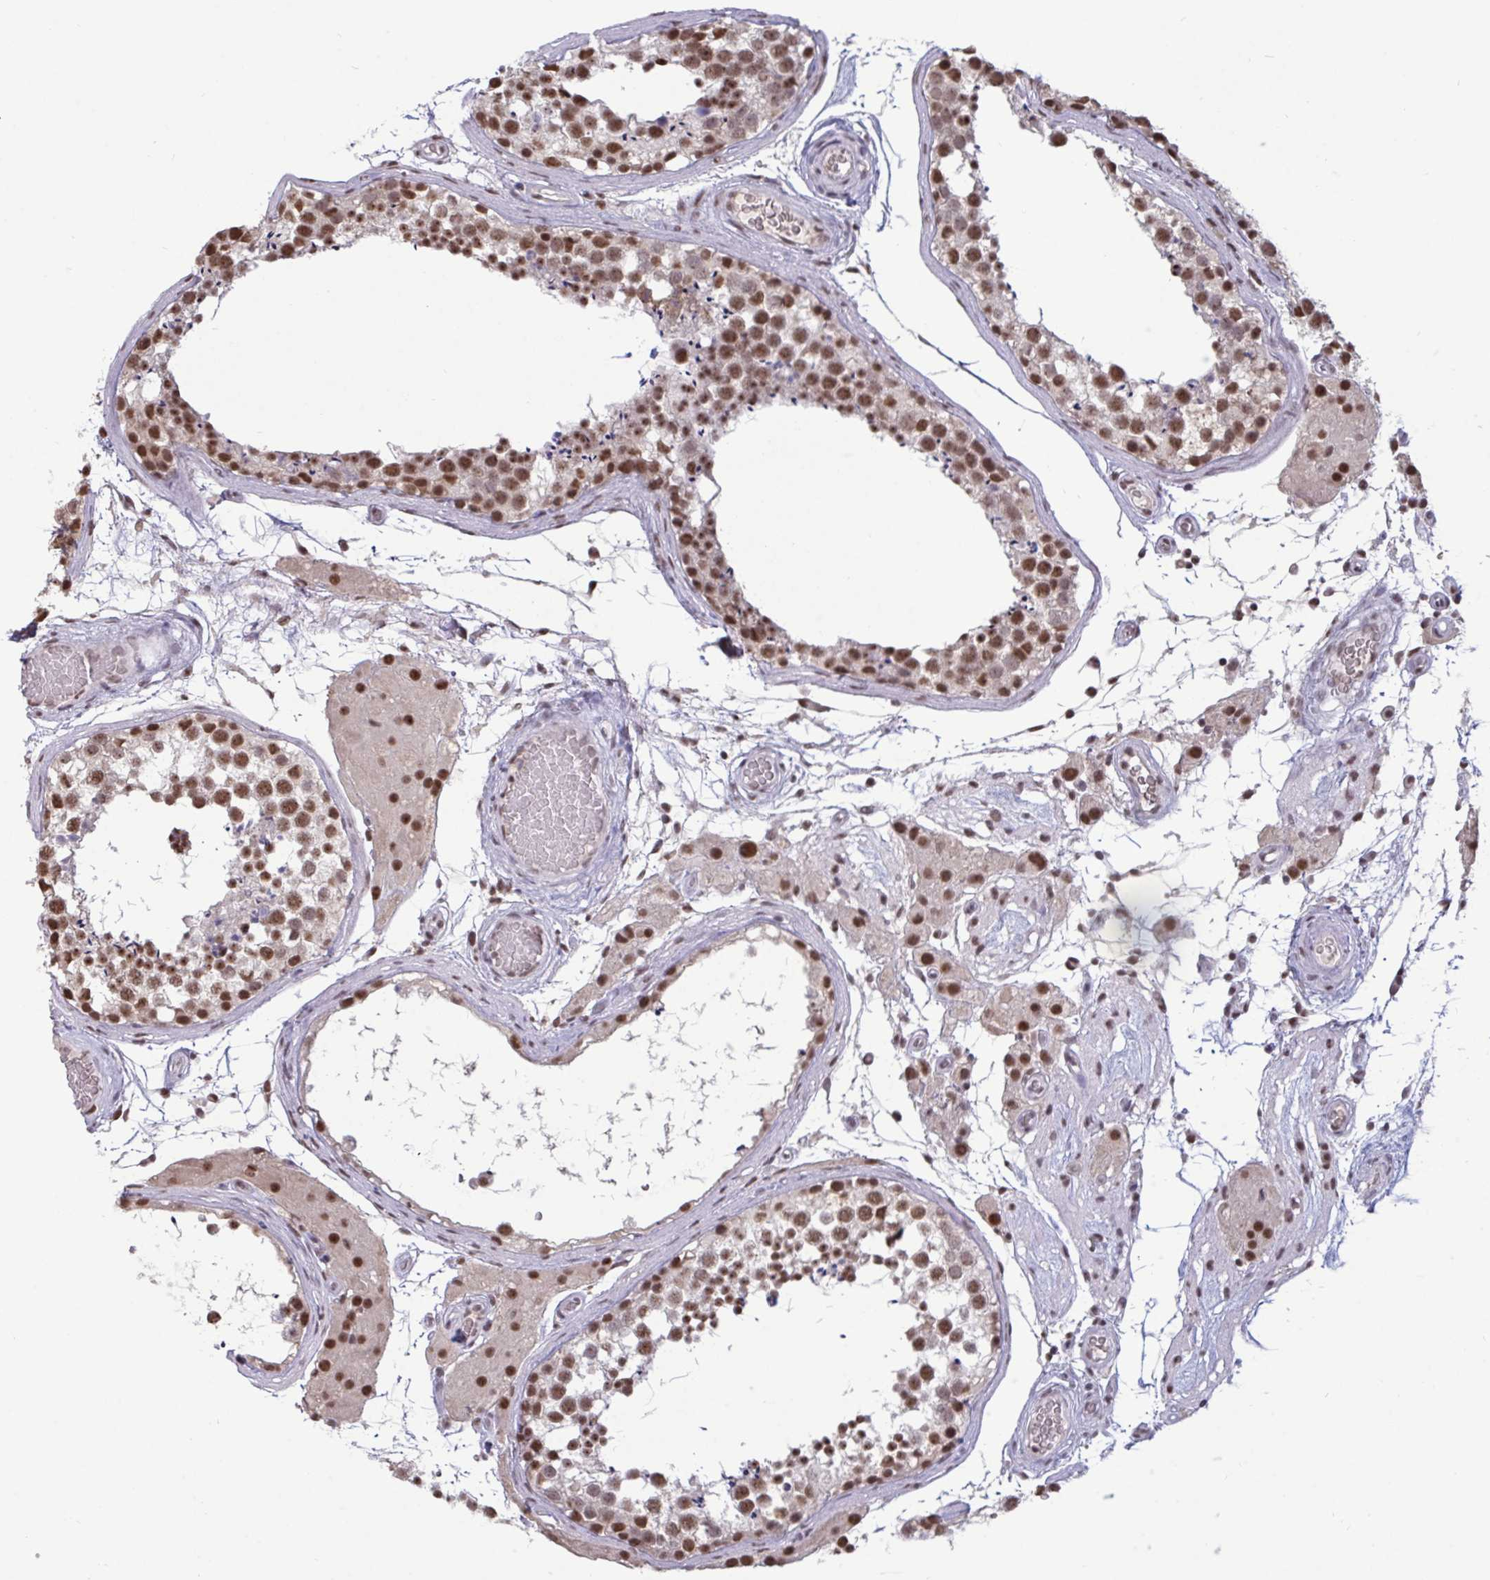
{"staining": {"intensity": "moderate", "quantity": ">75%", "location": "nuclear"}, "tissue": "testis", "cell_type": "Cells in seminiferous ducts", "image_type": "normal", "snomed": [{"axis": "morphology", "description": "Normal tissue, NOS"}, {"axis": "morphology", "description": "Seminoma, NOS"}, {"axis": "topography", "description": "Testis"}], "caption": "Immunohistochemical staining of benign testis demonstrates >75% levels of moderate nuclear protein staining in approximately >75% of cells in seminiferous ducts.", "gene": "PUF60", "patient": {"sex": "male", "age": 65}}